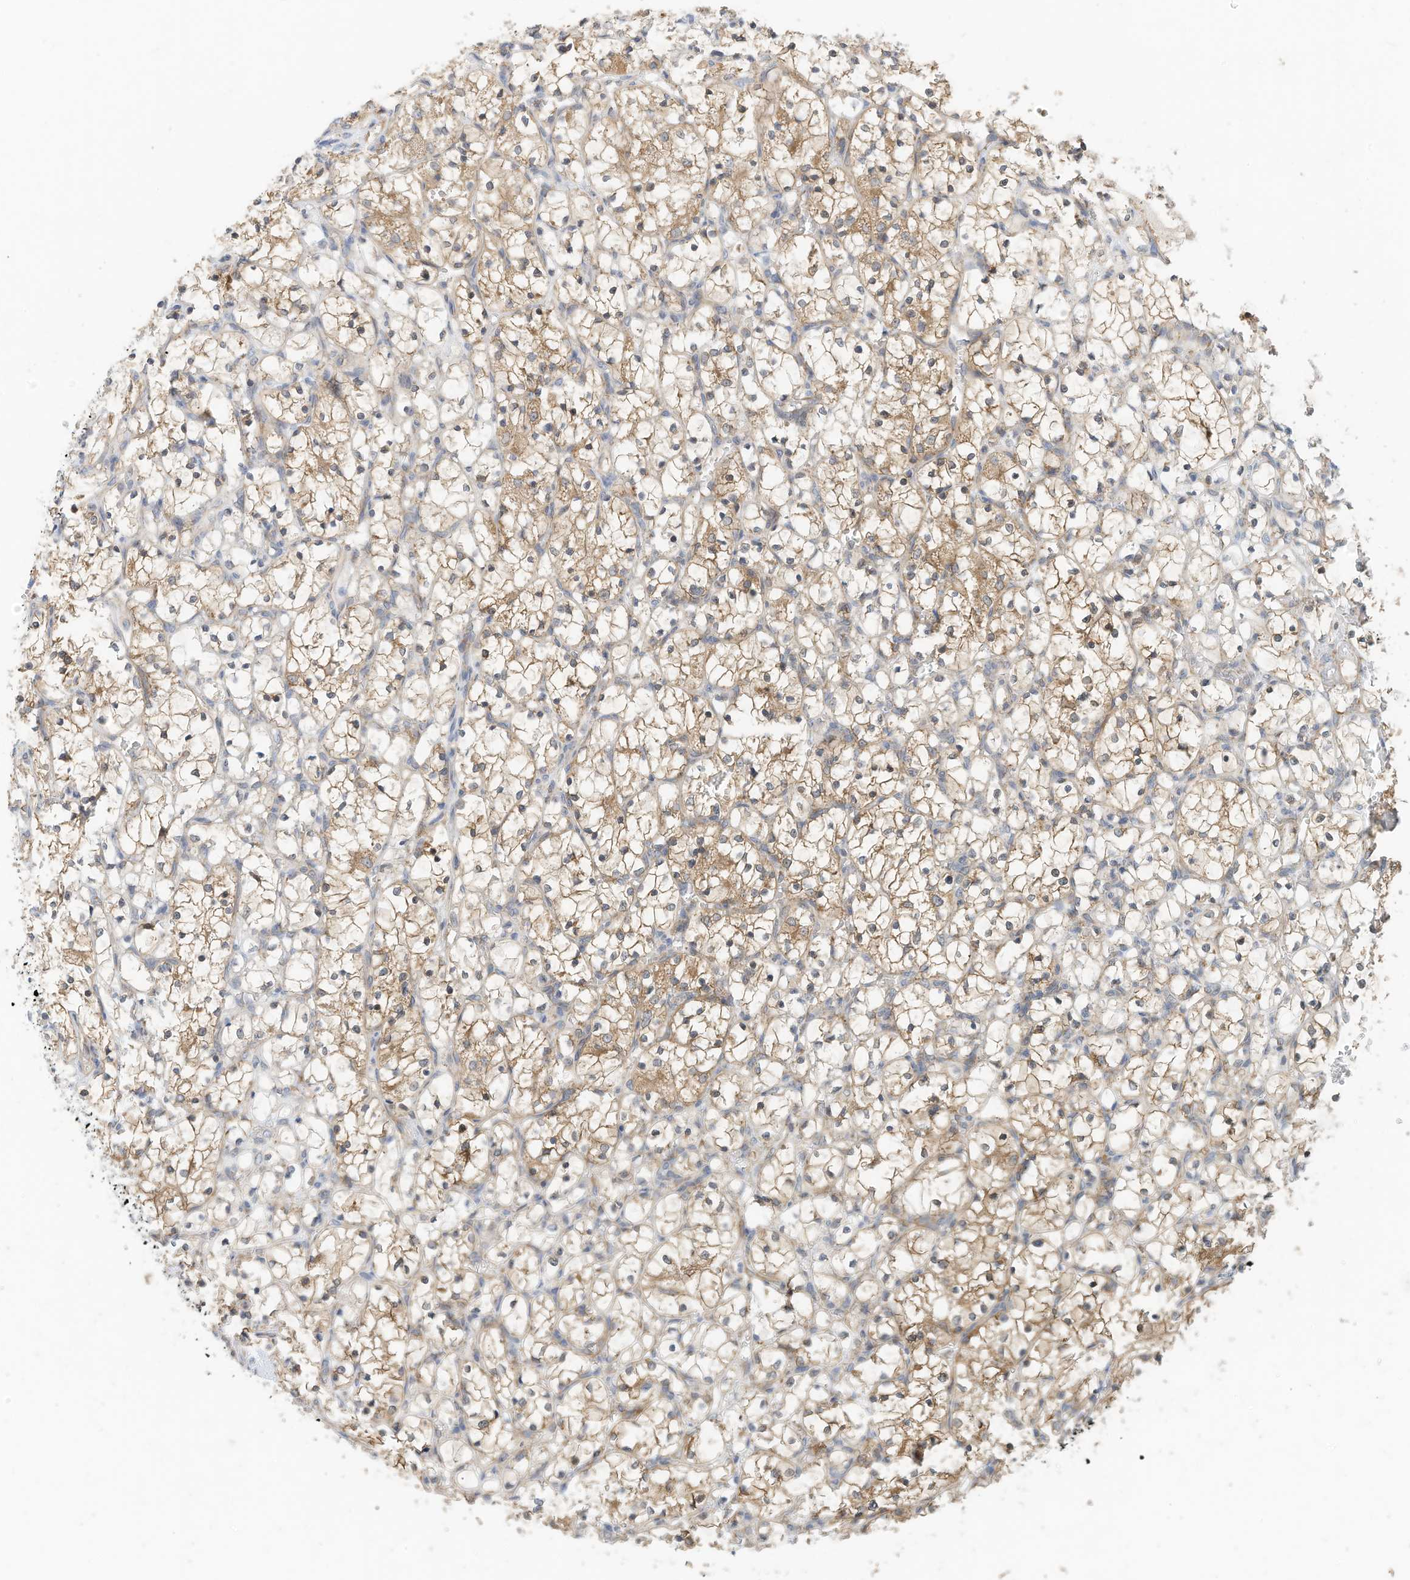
{"staining": {"intensity": "moderate", "quantity": "25%-75%", "location": "cytoplasmic/membranous"}, "tissue": "renal cancer", "cell_type": "Tumor cells", "image_type": "cancer", "snomed": [{"axis": "morphology", "description": "Adenocarcinoma, NOS"}, {"axis": "topography", "description": "Kidney"}], "caption": "Adenocarcinoma (renal) was stained to show a protein in brown. There is medium levels of moderate cytoplasmic/membranous positivity in approximately 25%-75% of tumor cells. (DAB (3,3'-diaminobenzidine) IHC, brown staining for protein, blue staining for nuclei).", "gene": "METTL6", "patient": {"sex": "female", "age": 69}}